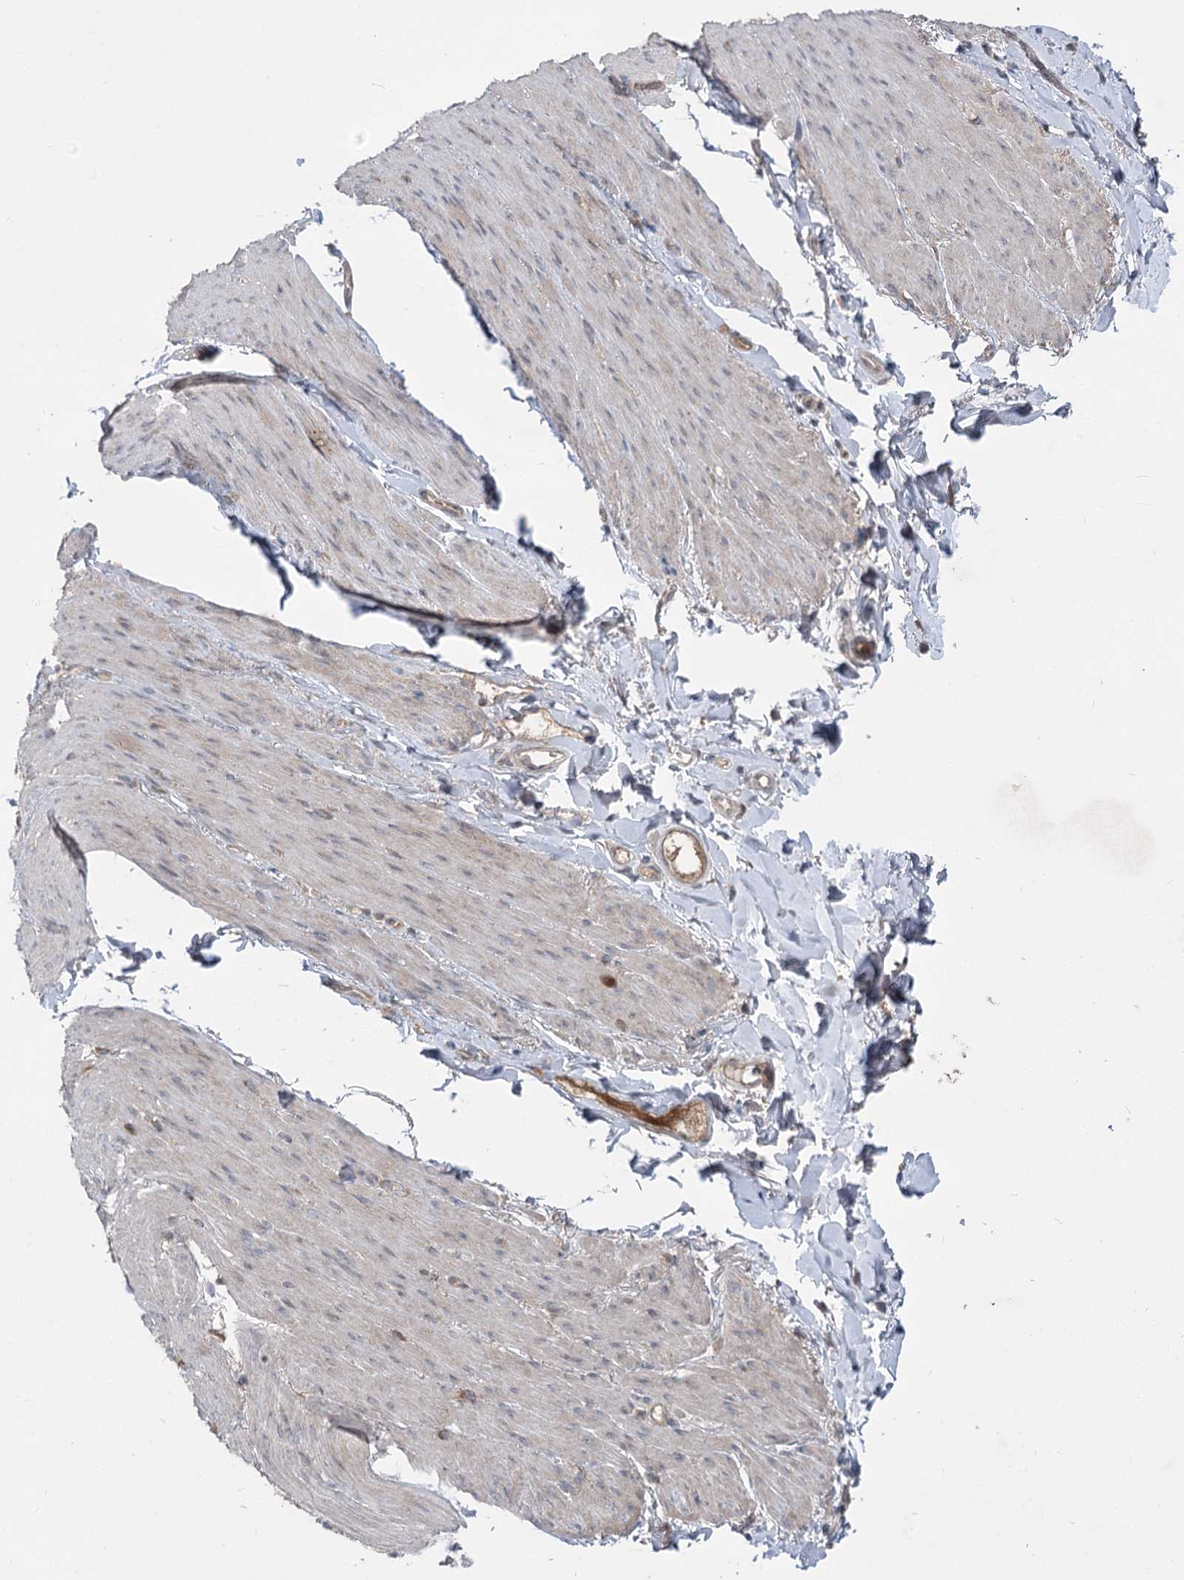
{"staining": {"intensity": "negative", "quantity": "none", "location": "none"}, "tissue": "adipose tissue", "cell_type": "Adipocytes", "image_type": "normal", "snomed": [{"axis": "morphology", "description": "Normal tissue, NOS"}, {"axis": "topography", "description": "Colon"}, {"axis": "topography", "description": "Peripheral nerve tissue"}], "caption": "This is a micrograph of immunohistochemistry staining of normal adipose tissue, which shows no positivity in adipocytes. The staining is performed using DAB brown chromogen with nuclei counter-stained in using hematoxylin.", "gene": "PLEKHA5", "patient": {"sex": "female", "age": 61}}